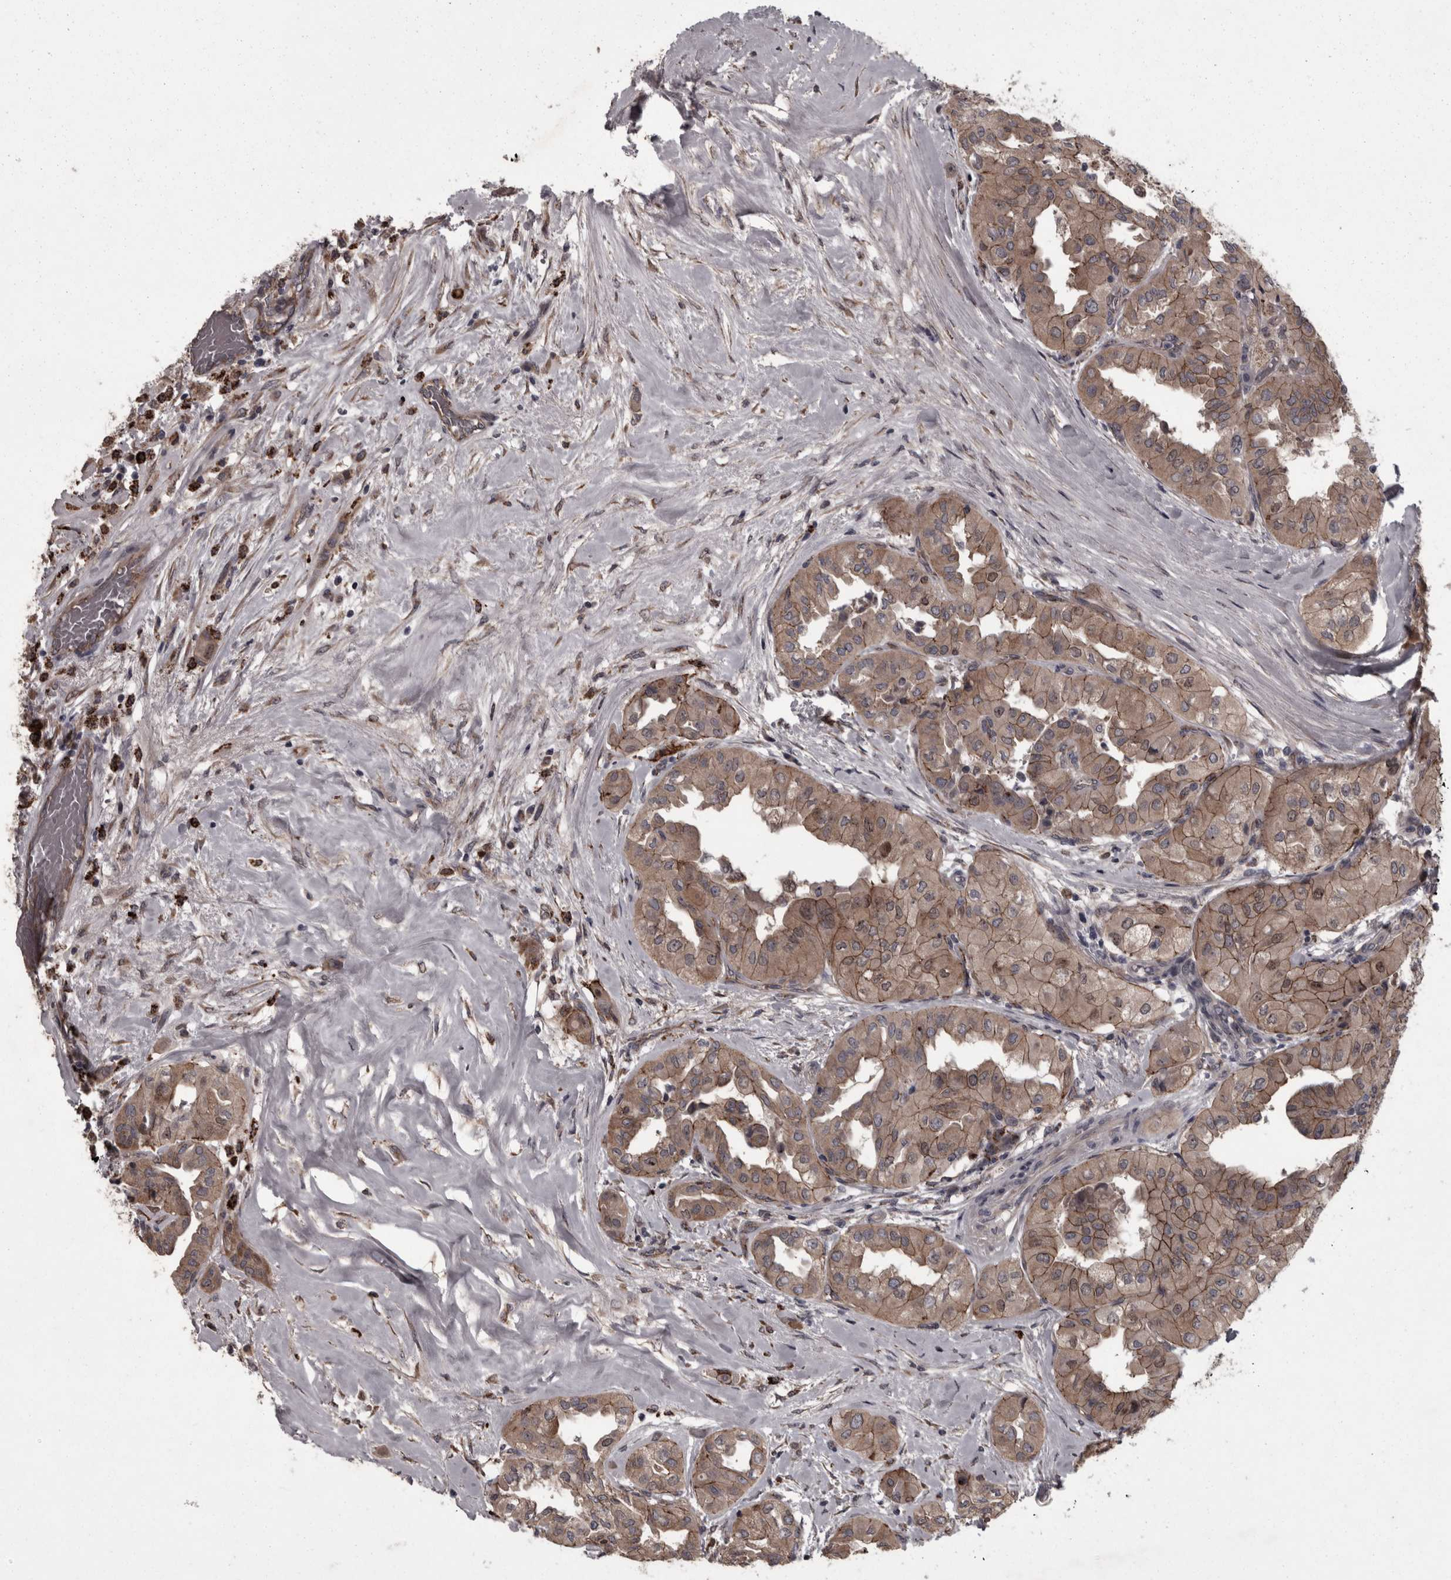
{"staining": {"intensity": "moderate", "quantity": ">75%", "location": "cytoplasmic/membranous"}, "tissue": "thyroid cancer", "cell_type": "Tumor cells", "image_type": "cancer", "snomed": [{"axis": "morphology", "description": "Papillary adenocarcinoma, NOS"}, {"axis": "topography", "description": "Thyroid gland"}], "caption": "Immunohistochemistry histopathology image of neoplastic tissue: human papillary adenocarcinoma (thyroid) stained using immunohistochemistry (IHC) exhibits medium levels of moderate protein expression localized specifically in the cytoplasmic/membranous of tumor cells, appearing as a cytoplasmic/membranous brown color.", "gene": "PCDH17", "patient": {"sex": "female", "age": 59}}